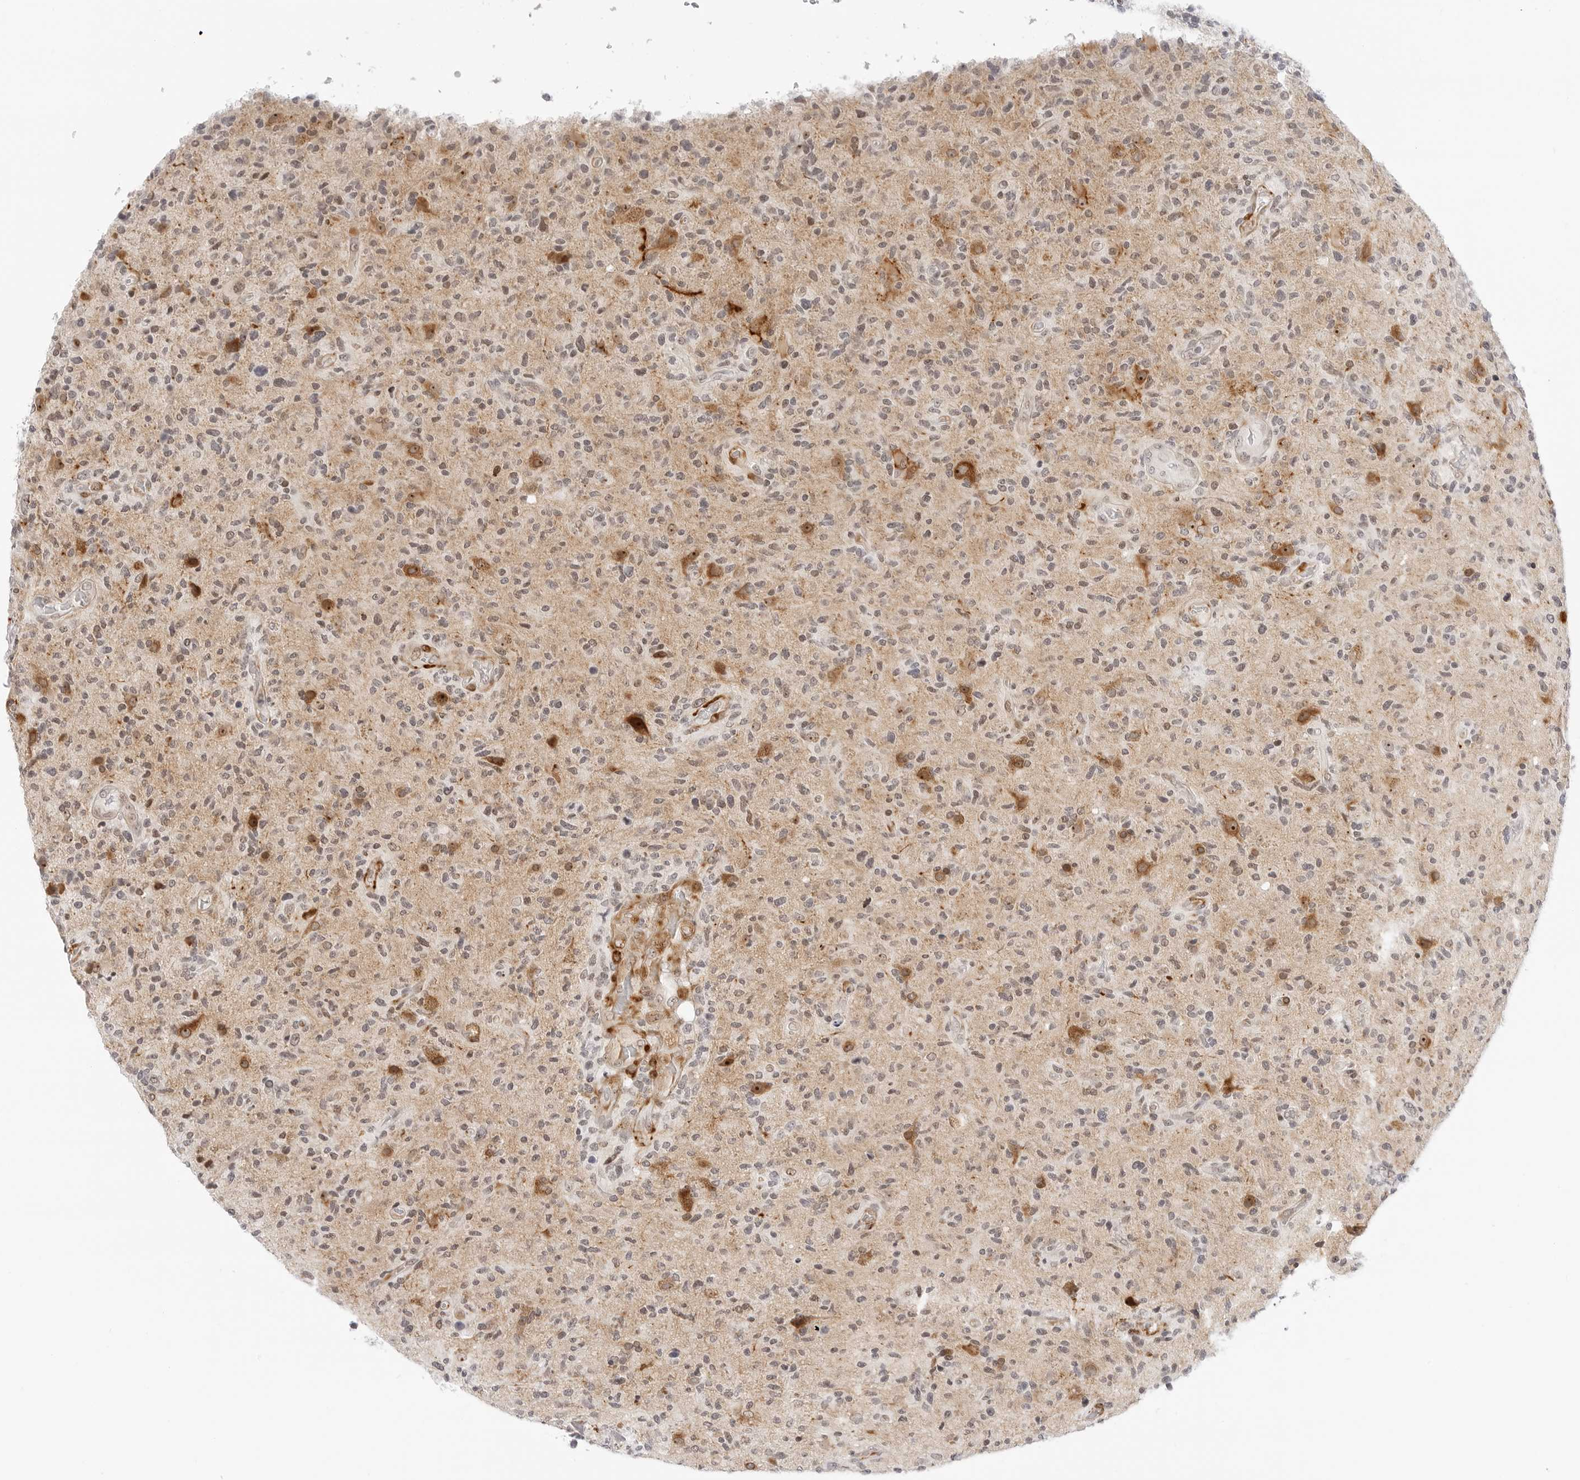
{"staining": {"intensity": "moderate", "quantity": "25%-75%", "location": "nuclear"}, "tissue": "glioma", "cell_type": "Tumor cells", "image_type": "cancer", "snomed": [{"axis": "morphology", "description": "Glioma, malignant, High grade"}, {"axis": "topography", "description": "Brain"}], "caption": "A micrograph showing moderate nuclear staining in about 25%-75% of tumor cells in glioma, as visualized by brown immunohistochemical staining.", "gene": "HIPK3", "patient": {"sex": "male", "age": 72}}